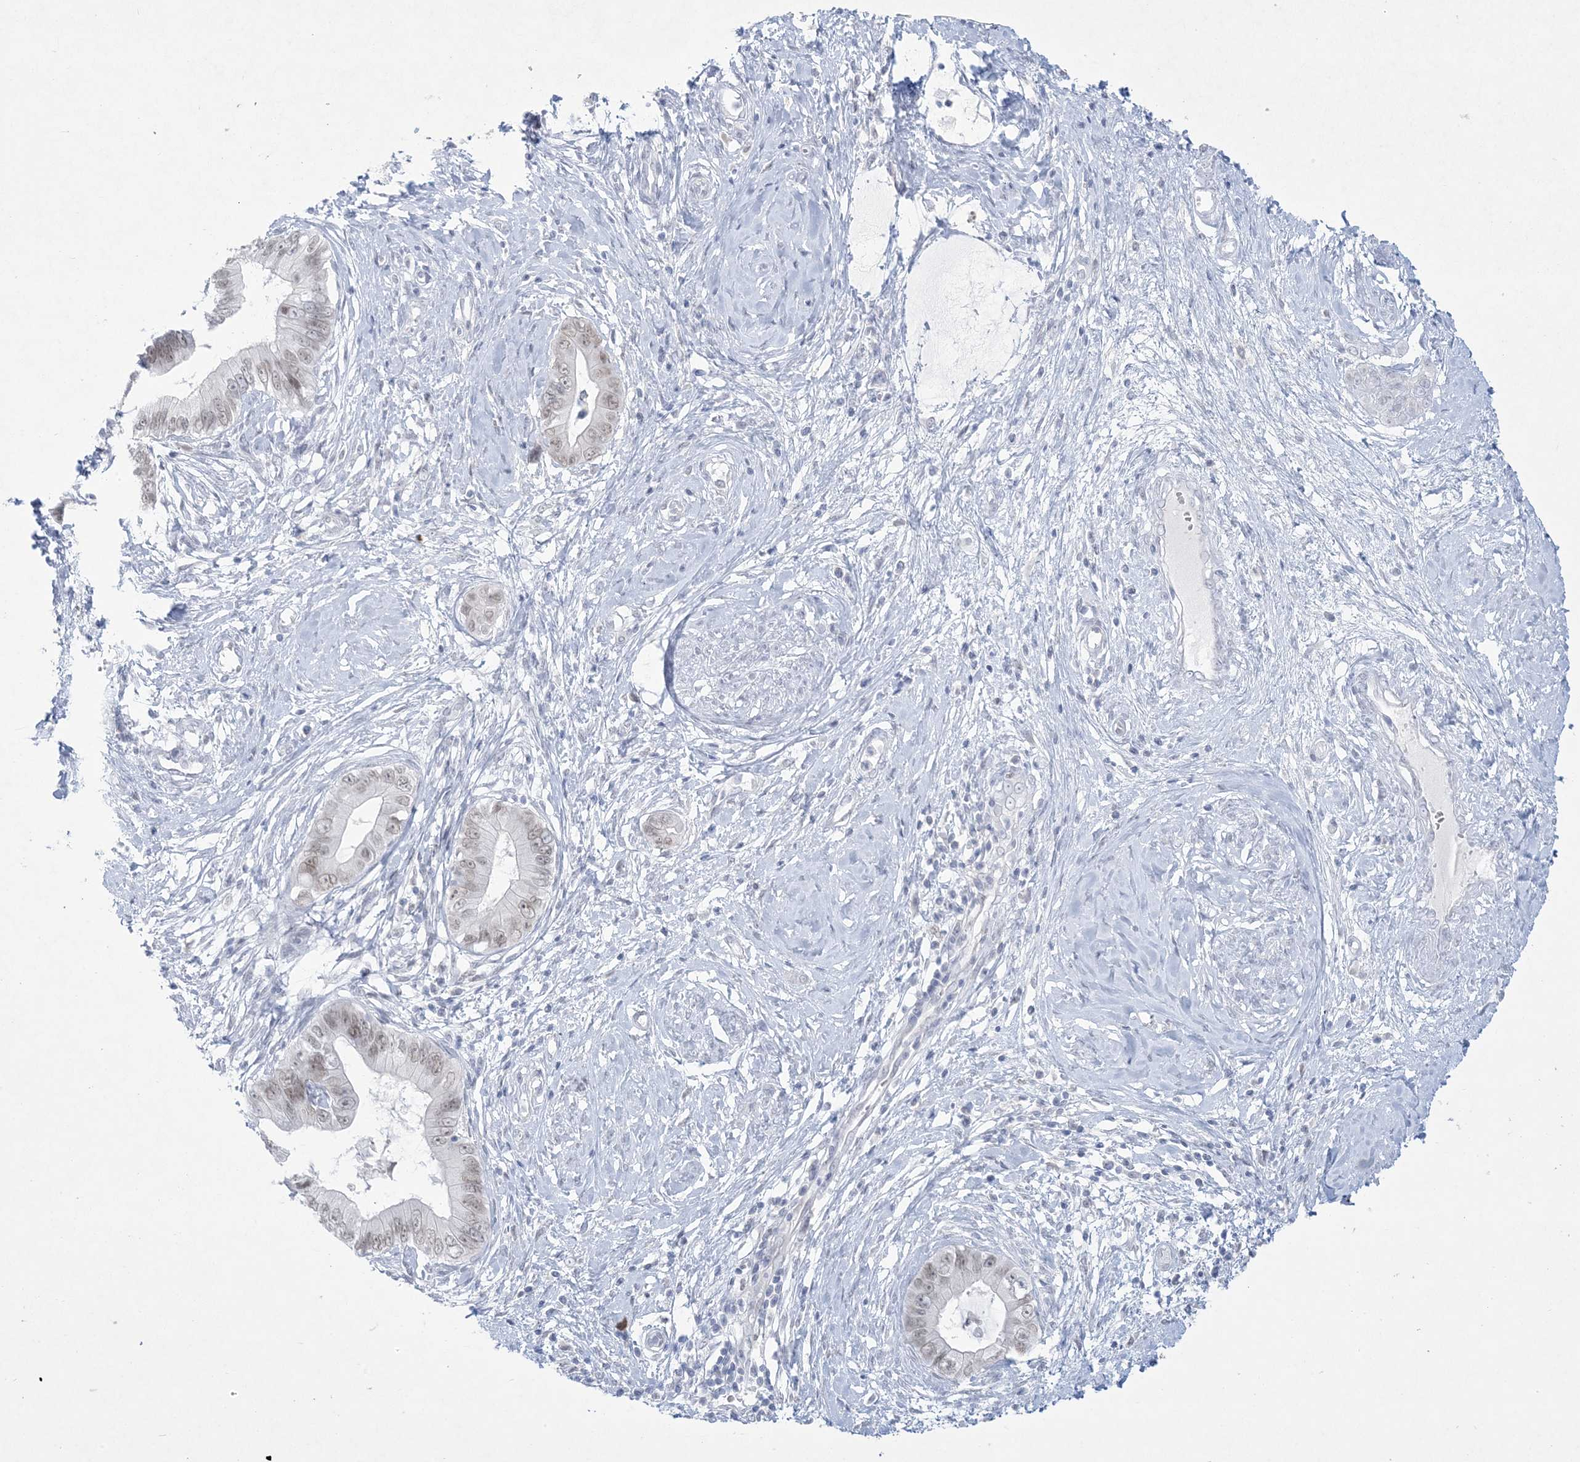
{"staining": {"intensity": "weak", "quantity": "25%-75%", "location": "nuclear"}, "tissue": "cervical cancer", "cell_type": "Tumor cells", "image_type": "cancer", "snomed": [{"axis": "morphology", "description": "Adenocarcinoma, NOS"}, {"axis": "topography", "description": "Cervix"}], "caption": "Immunohistochemical staining of human cervical cancer (adenocarcinoma) exhibits low levels of weak nuclear protein positivity in about 25%-75% of tumor cells.", "gene": "HOMEZ", "patient": {"sex": "female", "age": 44}}